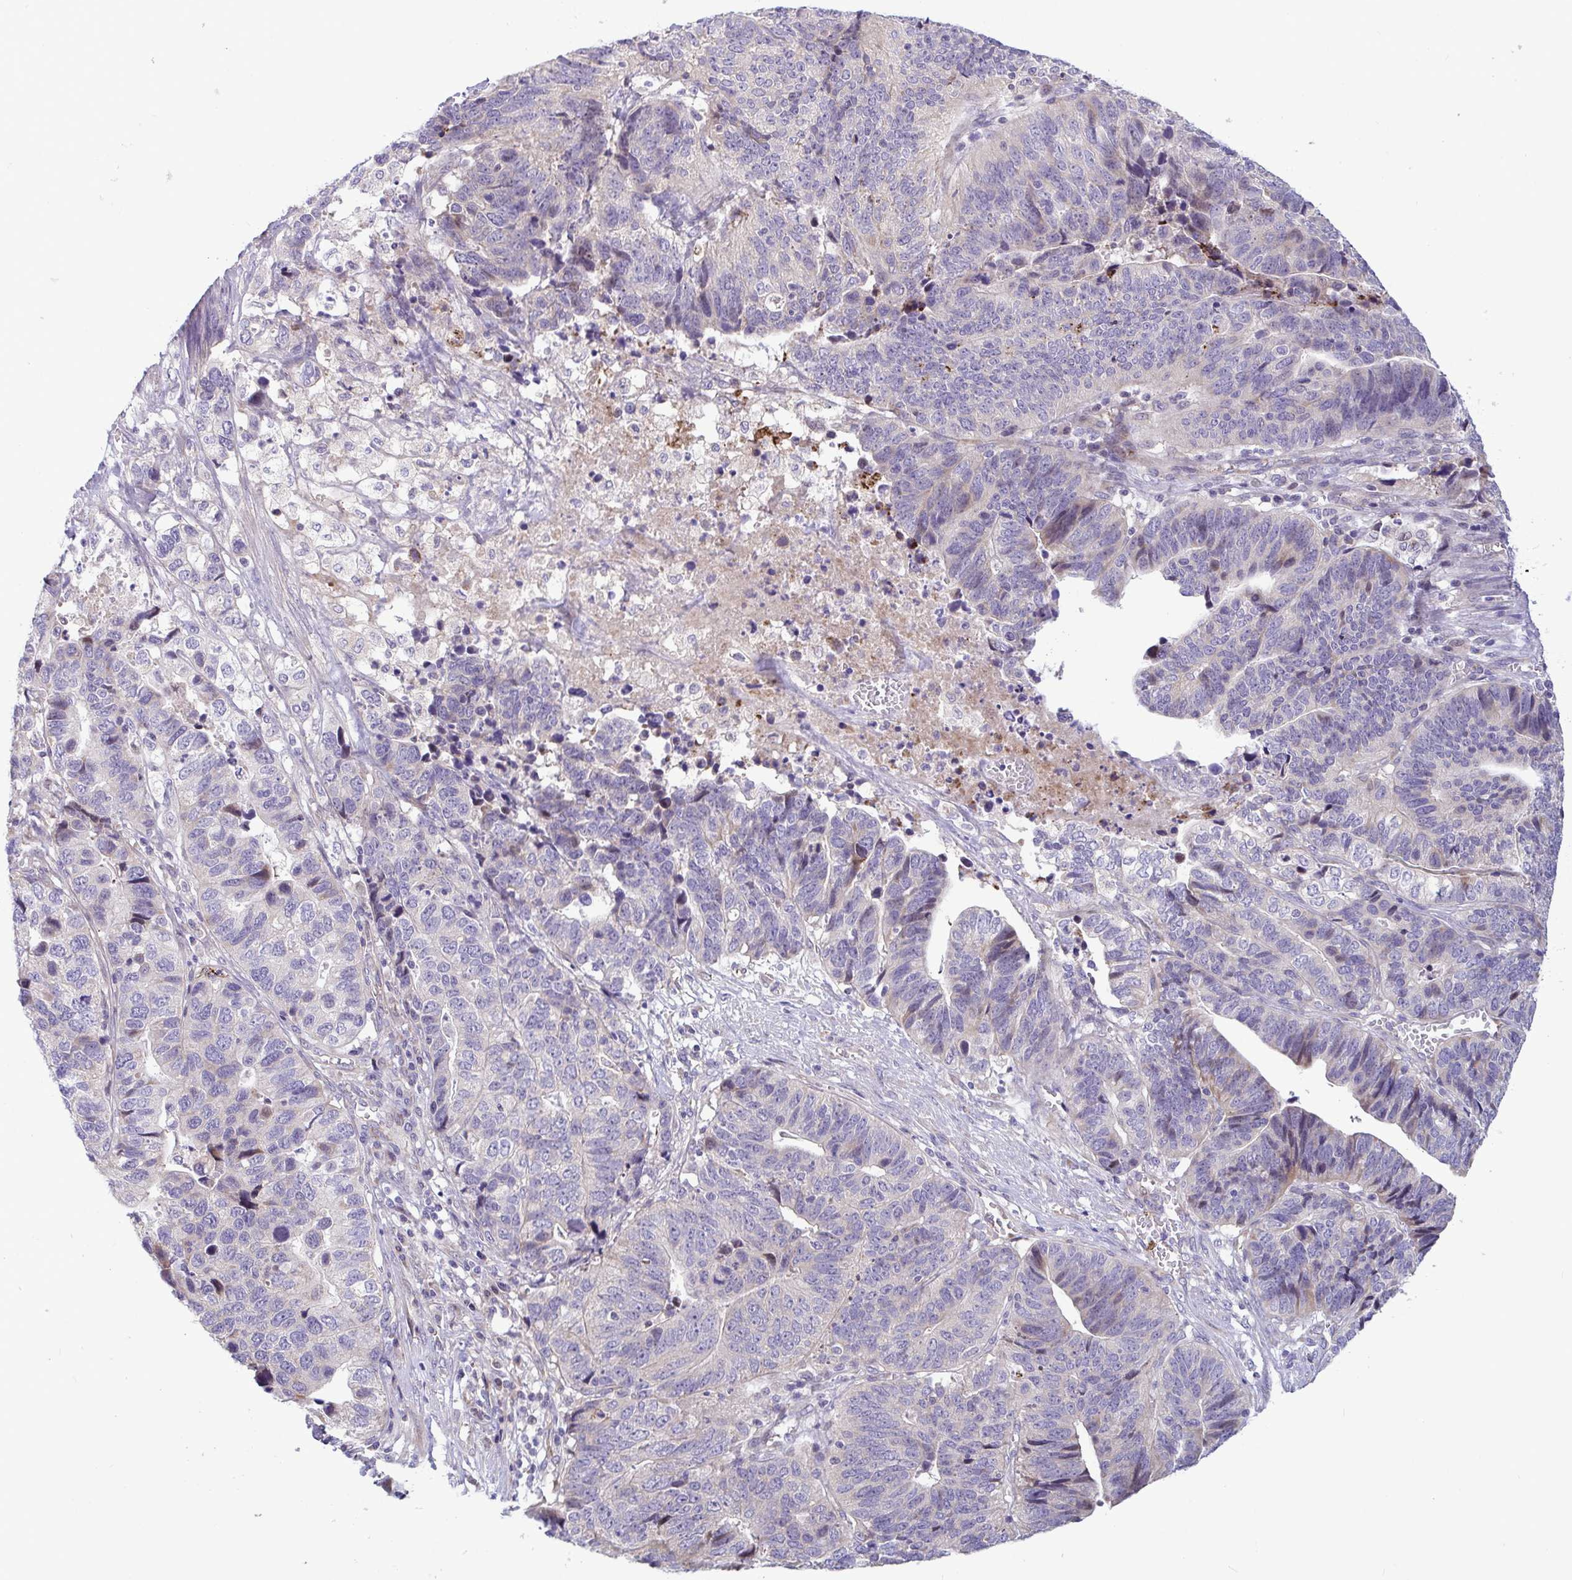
{"staining": {"intensity": "negative", "quantity": "none", "location": "none"}, "tissue": "stomach cancer", "cell_type": "Tumor cells", "image_type": "cancer", "snomed": [{"axis": "morphology", "description": "Adenocarcinoma, NOS"}, {"axis": "topography", "description": "Stomach, upper"}], "caption": "Stomach adenocarcinoma stained for a protein using immunohistochemistry demonstrates no staining tumor cells.", "gene": "IL37", "patient": {"sex": "female", "age": 67}}